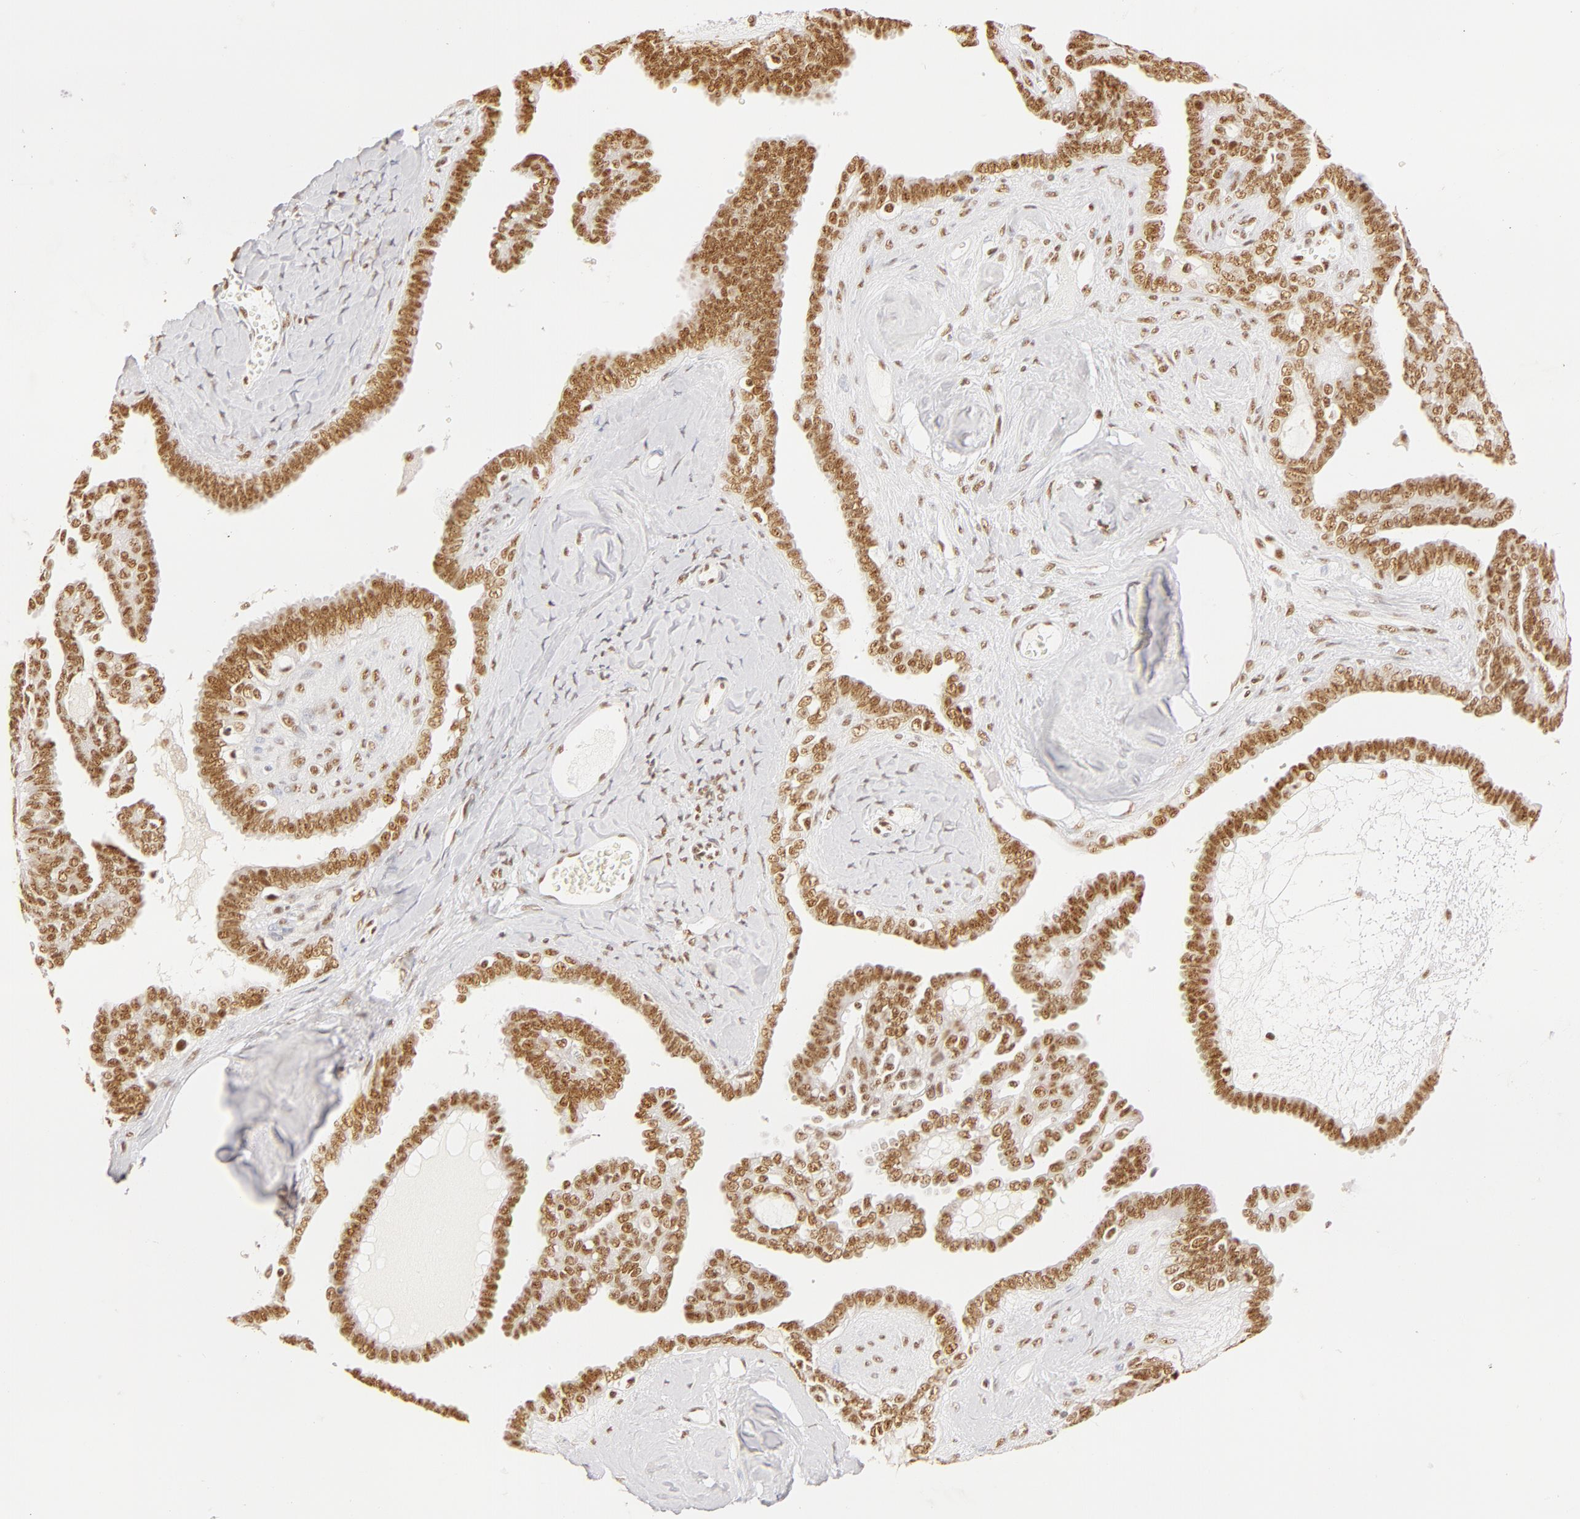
{"staining": {"intensity": "moderate", "quantity": ">75%", "location": "nuclear"}, "tissue": "ovarian cancer", "cell_type": "Tumor cells", "image_type": "cancer", "snomed": [{"axis": "morphology", "description": "Cystadenocarcinoma, serous, NOS"}, {"axis": "topography", "description": "Ovary"}], "caption": "A photomicrograph of ovarian cancer (serous cystadenocarcinoma) stained for a protein reveals moderate nuclear brown staining in tumor cells.", "gene": "RBM39", "patient": {"sex": "female", "age": 71}}